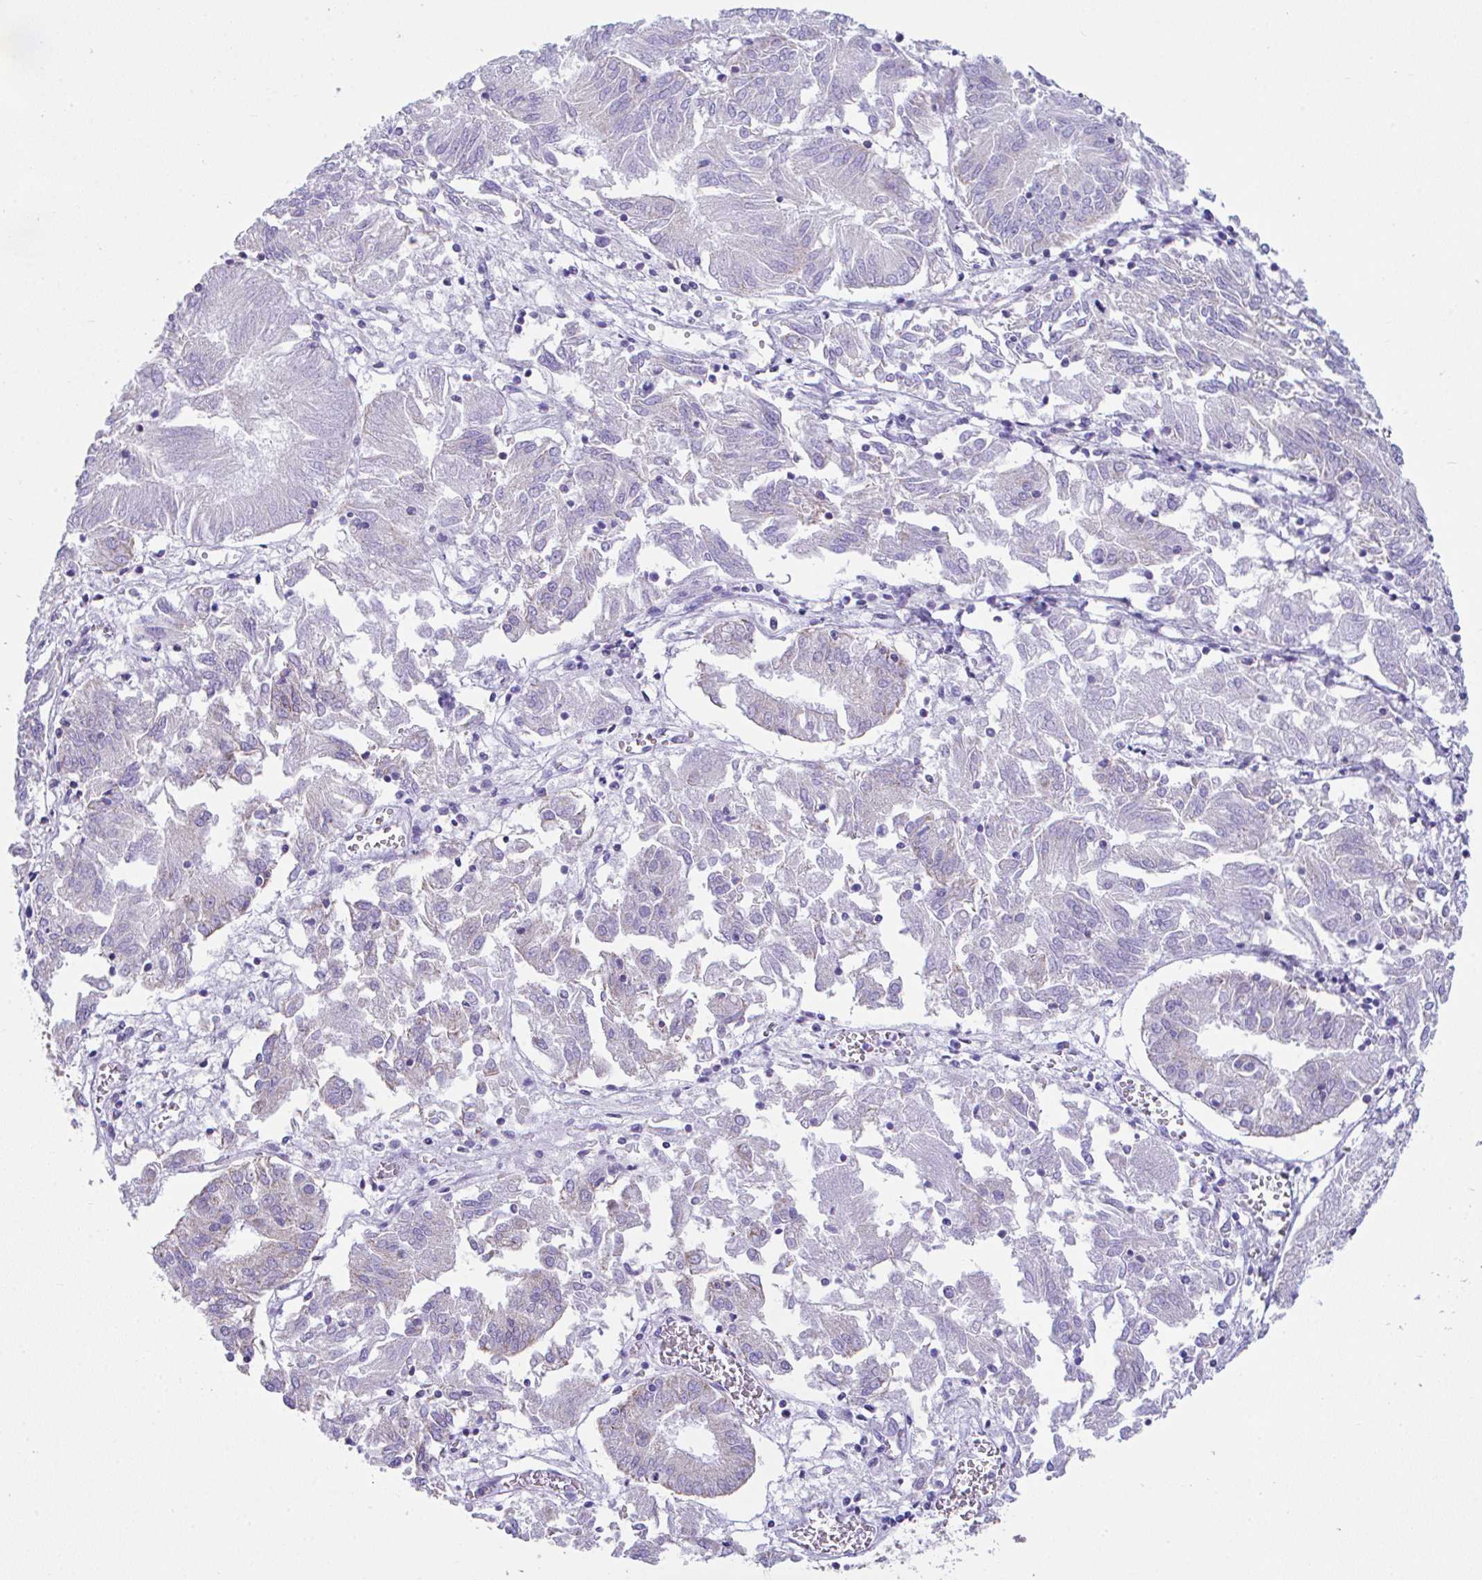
{"staining": {"intensity": "negative", "quantity": "none", "location": "none"}, "tissue": "endometrial cancer", "cell_type": "Tumor cells", "image_type": "cancer", "snomed": [{"axis": "morphology", "description": "Adenocarcinoma, NOS"}, {"axis": "topography", "description": "Endometrium"}], "caption": "This is an IHC histopathology image of human adenocarcinoma (endometrial). There is no staining in tumor cells.", "gene": "NLRP8", "patient": {"sex": "female", "age": 54}}